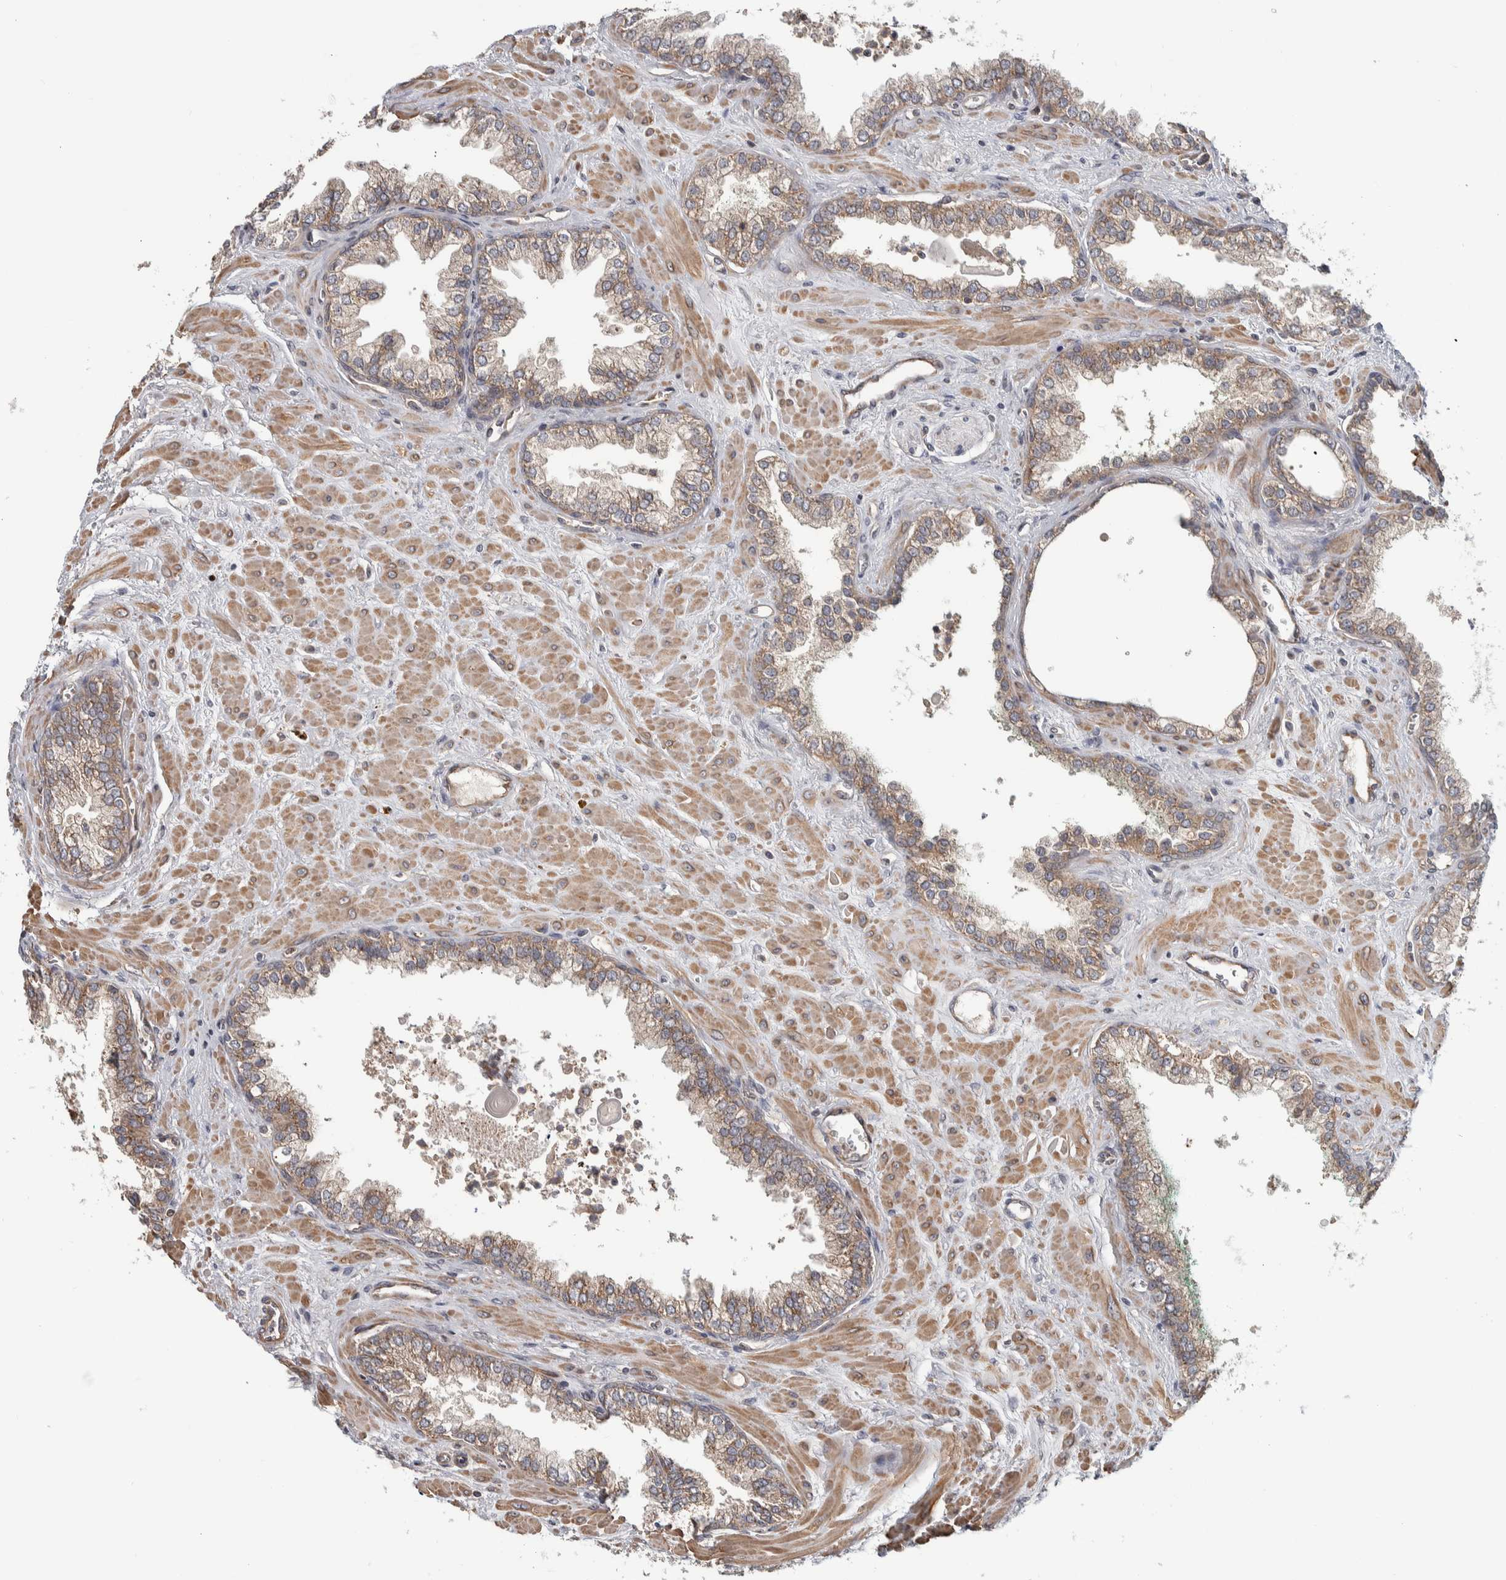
{"staining": {"intensity": "weak", "quantity": ">75%", "location": "cytoplasmic/membranous"}, "tissue": "prostate cancer", "cell_type": "Tumor cells", "image_type": "cancer", "snomed": [{"axis": "morphology", "description": "Adenocarcinoma, Low grade"}, {"axis": "topography", "description": "Prostate"}], "caption": "Protein analysis of prostate adenocarcinoma (low-grade) tissue shows weak cytoplasmic/membranous staining in about >75% of tumor cells.", "gene": "CHMP4C", "patient": {"sex": "male", "age": 71}}